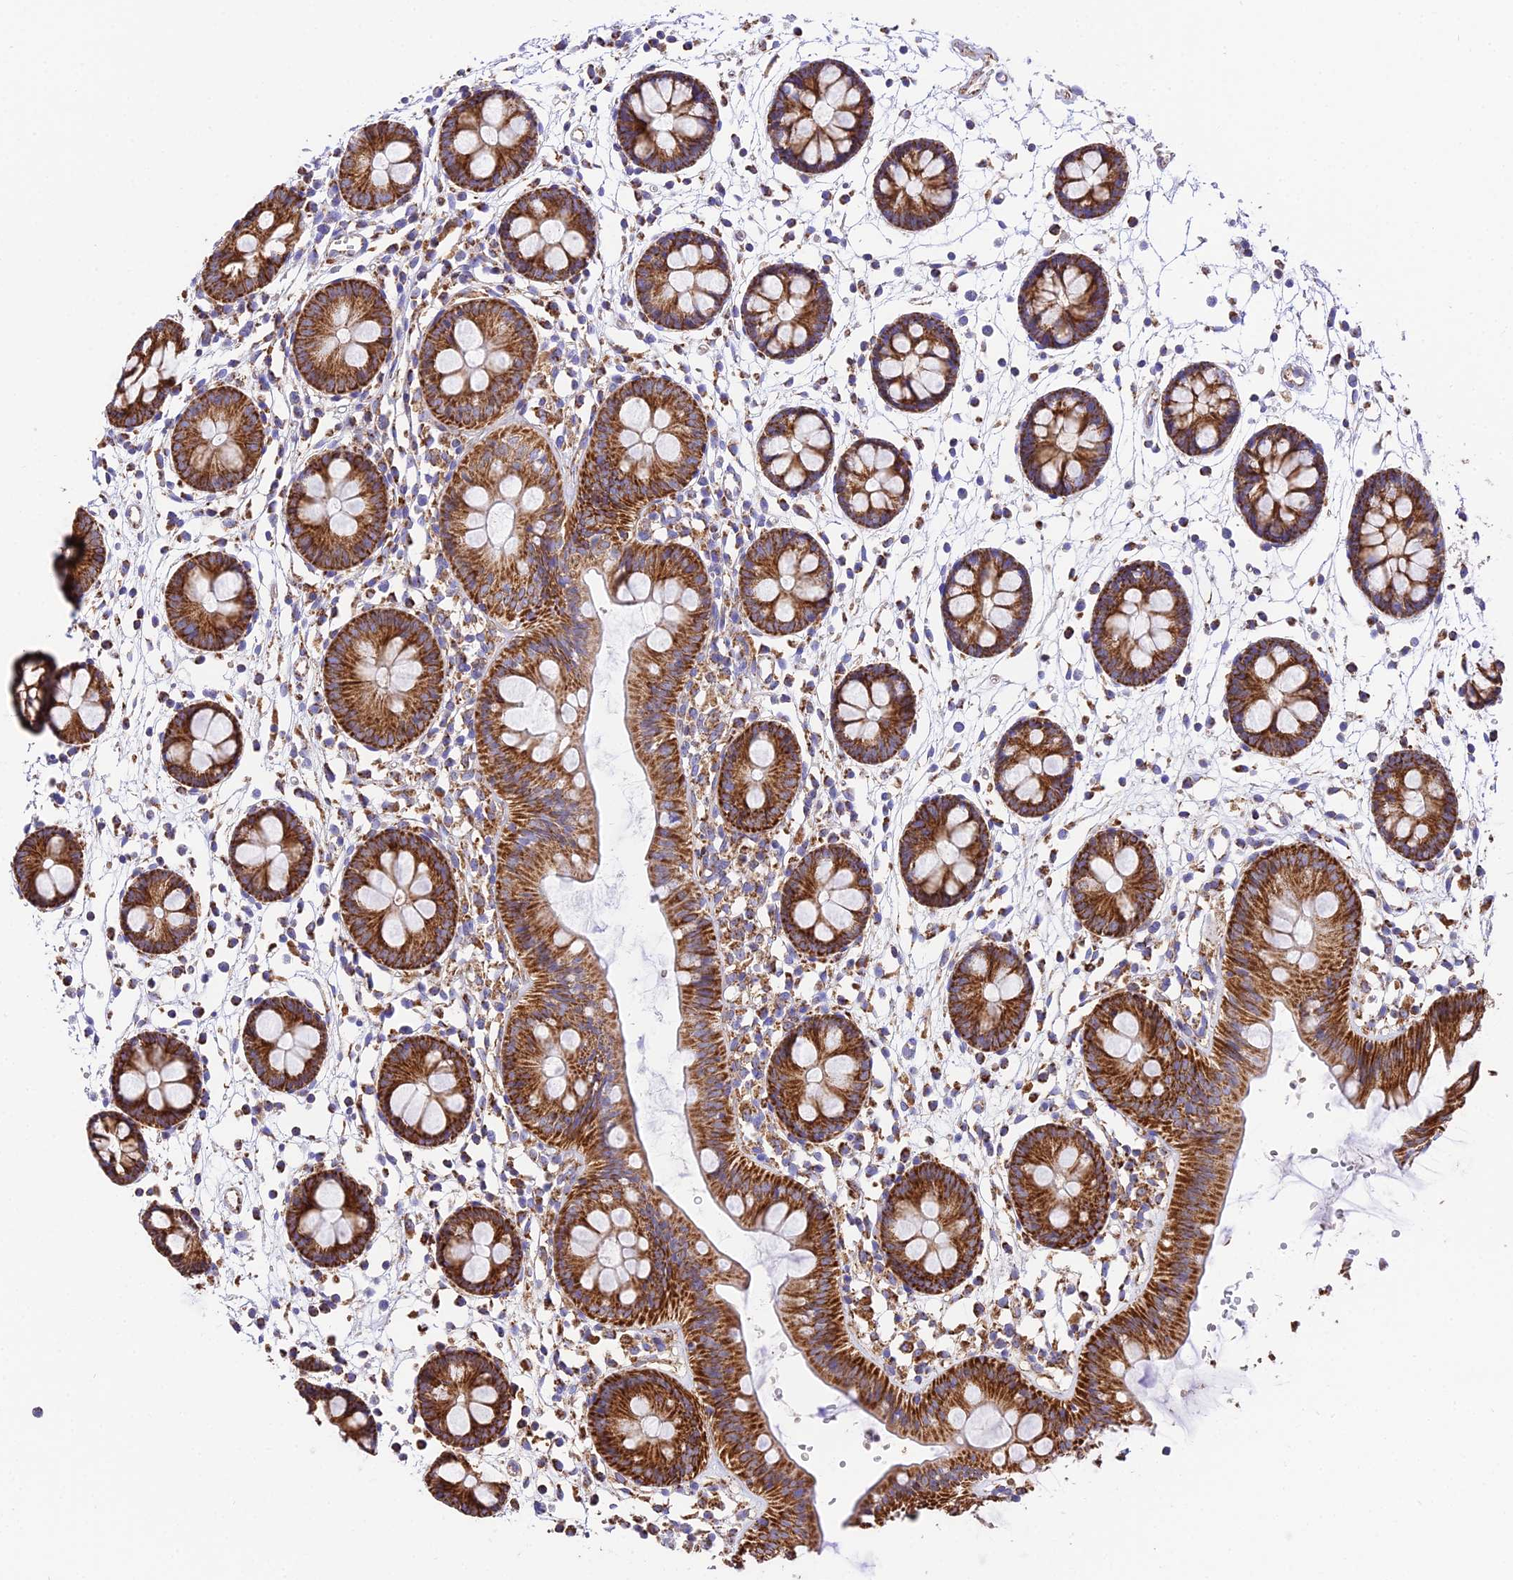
{"staining": {"intensity": "moderate", "quantity": ">75%", "location": "cytoplasmic/membranous"}, "tissue": "colon", "cell_type": "Endothelial cells", "image_type": "normal", "snomed": [{"axis": "morphology", "description": "Normal tissue, NOS"}, {"axis": "topography", "description": "Colon"}], "caption": "DAB (3,3'-diaminobenzidine) immunohistochemical staining of benign colon displays moderate cytoplasmic/membranous protein positivity in approximately >75% of endothelial cells.", "gene": "OCIAD1", "patient": {"sex": "male", "age": 56}}